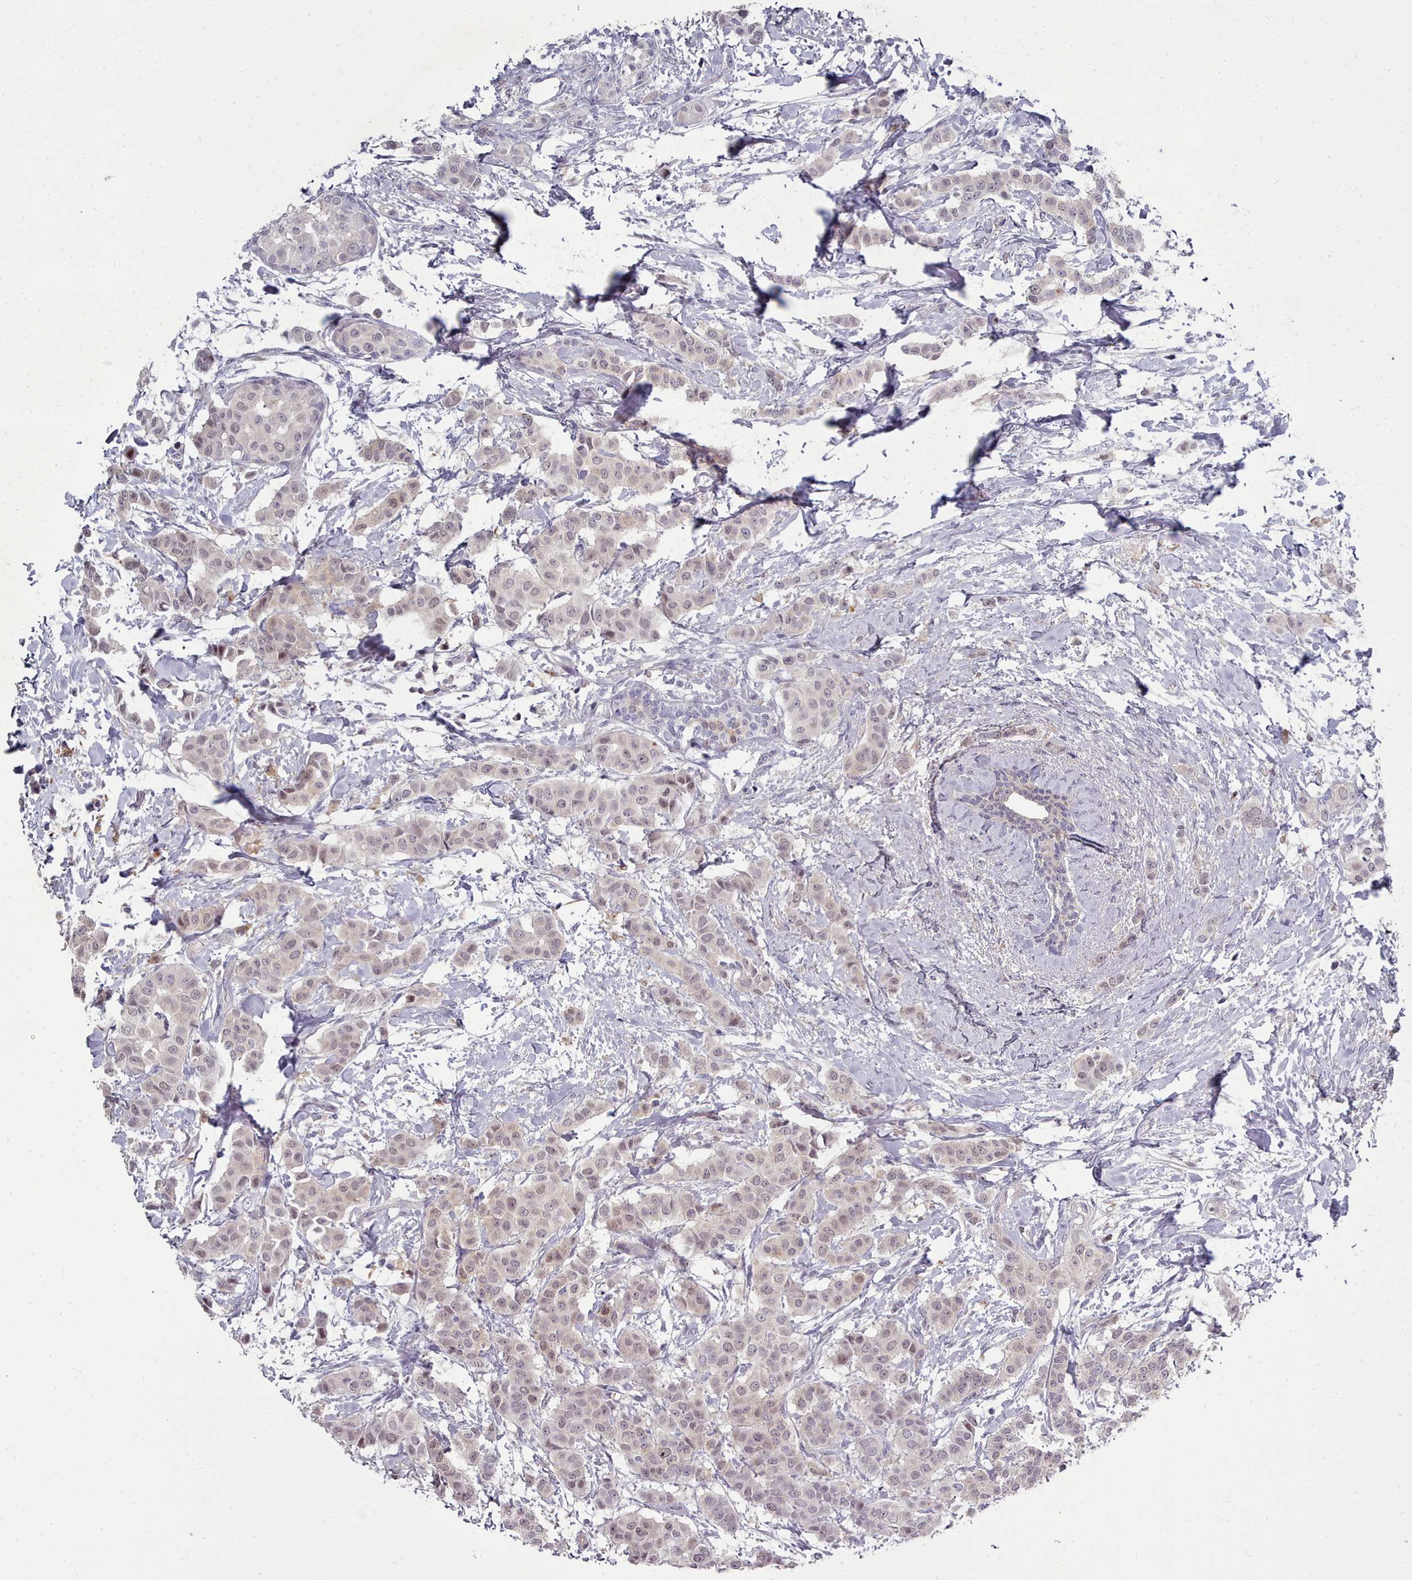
{"staining": {"intensity": "weak", "quantity": "25%-75%", "location": "nuclear"}, "tissue": "breast cancer", "cell_type": "Tumor cells", "image_type": "cancer", "snomed": [{"axis": "morphology", "description": "Duct carcinoma"}, {"axis": "topography", "description": "Breast"}], "caption": "Immunohistochemistry histopathology image of neoplastic tissue: infiltrating ductal carcinoma (breast) stained using immunohistochemistry (IHC) displays low levels of weak protein expression localized specifically in the nuclear of tumor cells, appearing as a nuclear brown color.", "gene": "GINS1", "patient": {"sex": "female", "age": 40}}